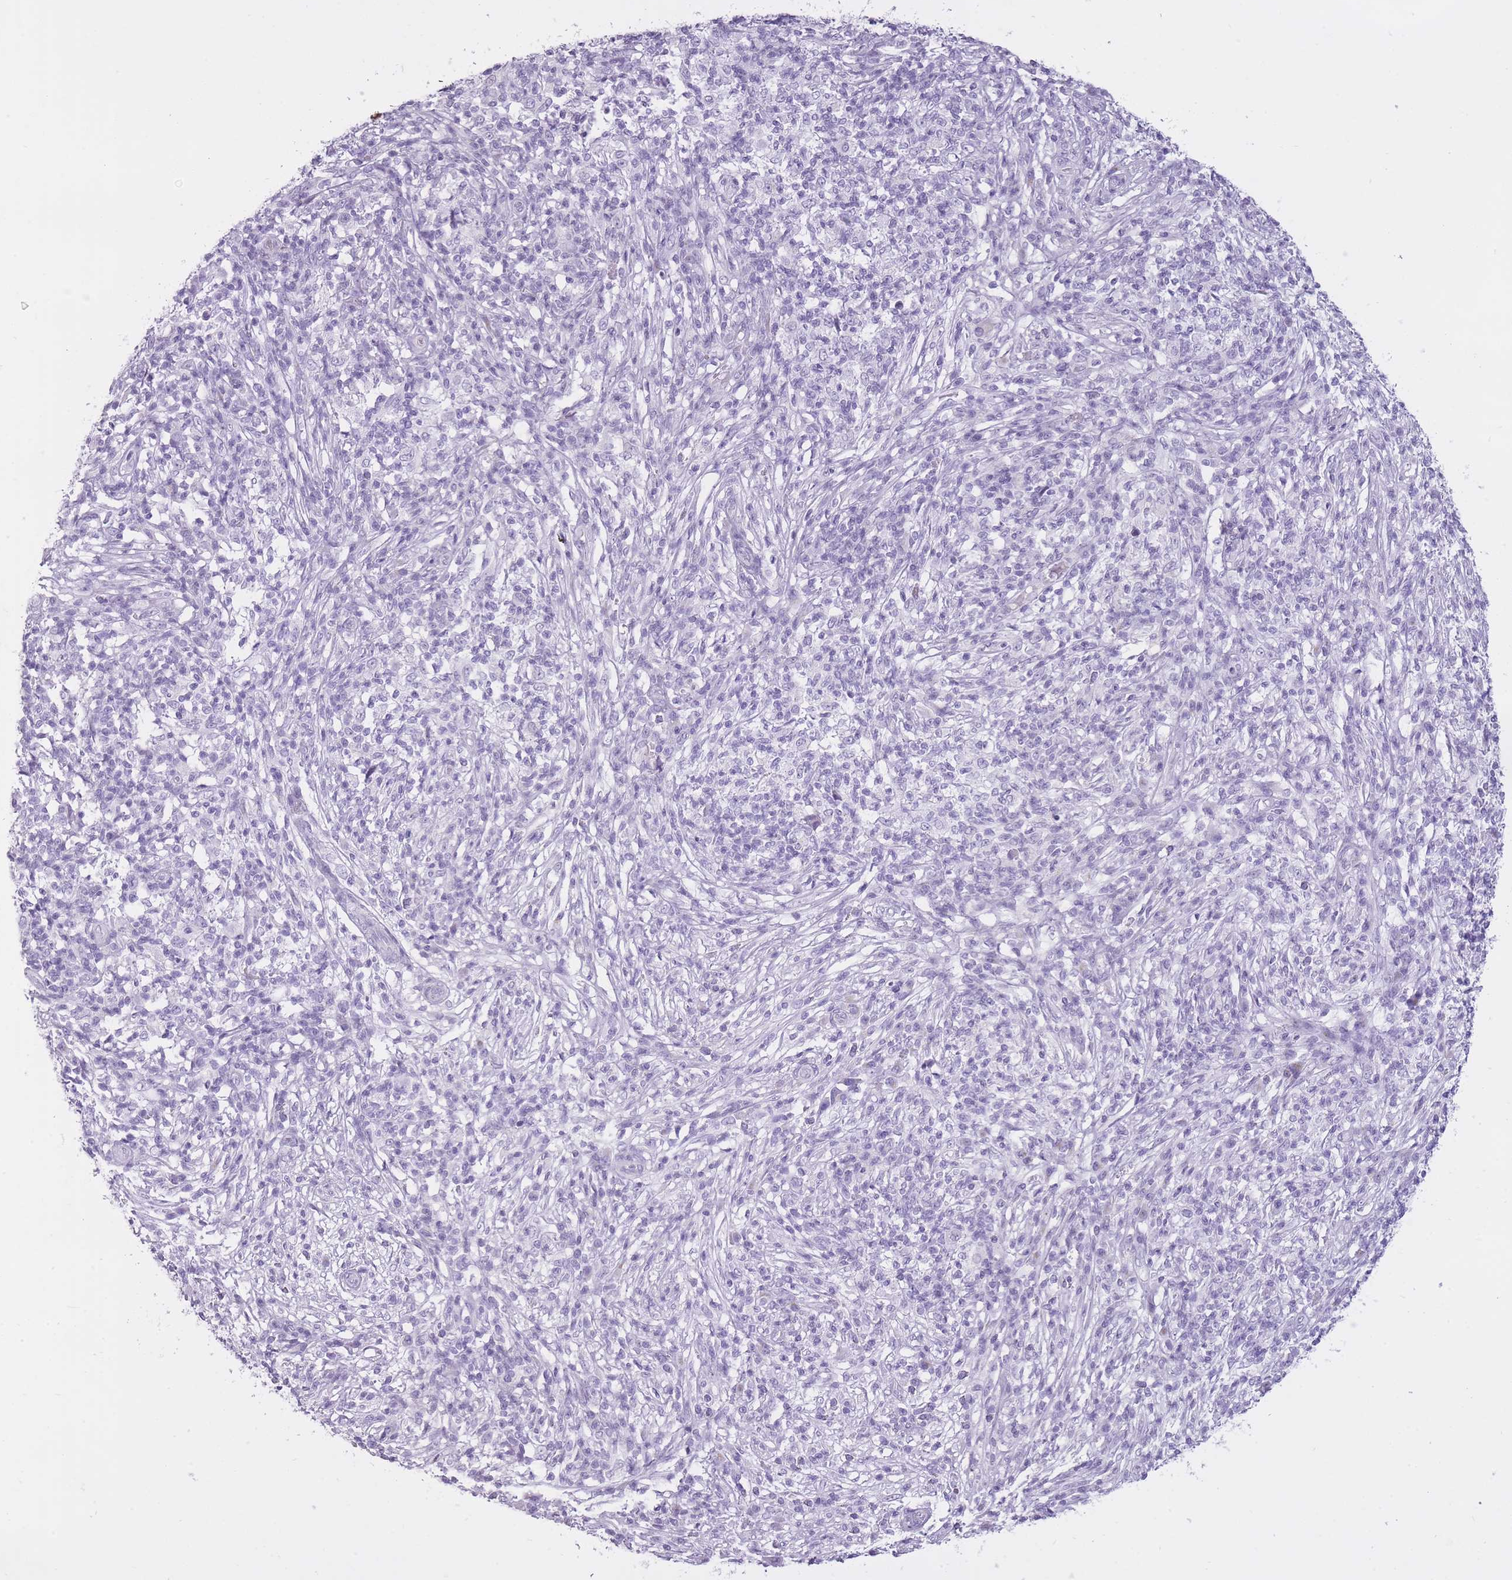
{"staining": {"intensity": "negative", "quantity": "none", "location": "none"}, "tissue": "melanoma", "cell_type": "Tumor cells", "image_type": "cancer", "snomed": [{"axis": "morphology", "description": "Malignant melanoma, NOS"}, {"axis": "topography", "description": "Skin"}], "caption": "High power microscopy histopathology image of an IHC photomicrograph of melanoma, revealing no significant staining in tumor cells. (DAB immunohistochemistry (IHC), high magnification).", "gene": "GOLGA6D", "patient": {"sex": "male", "age": 66}}